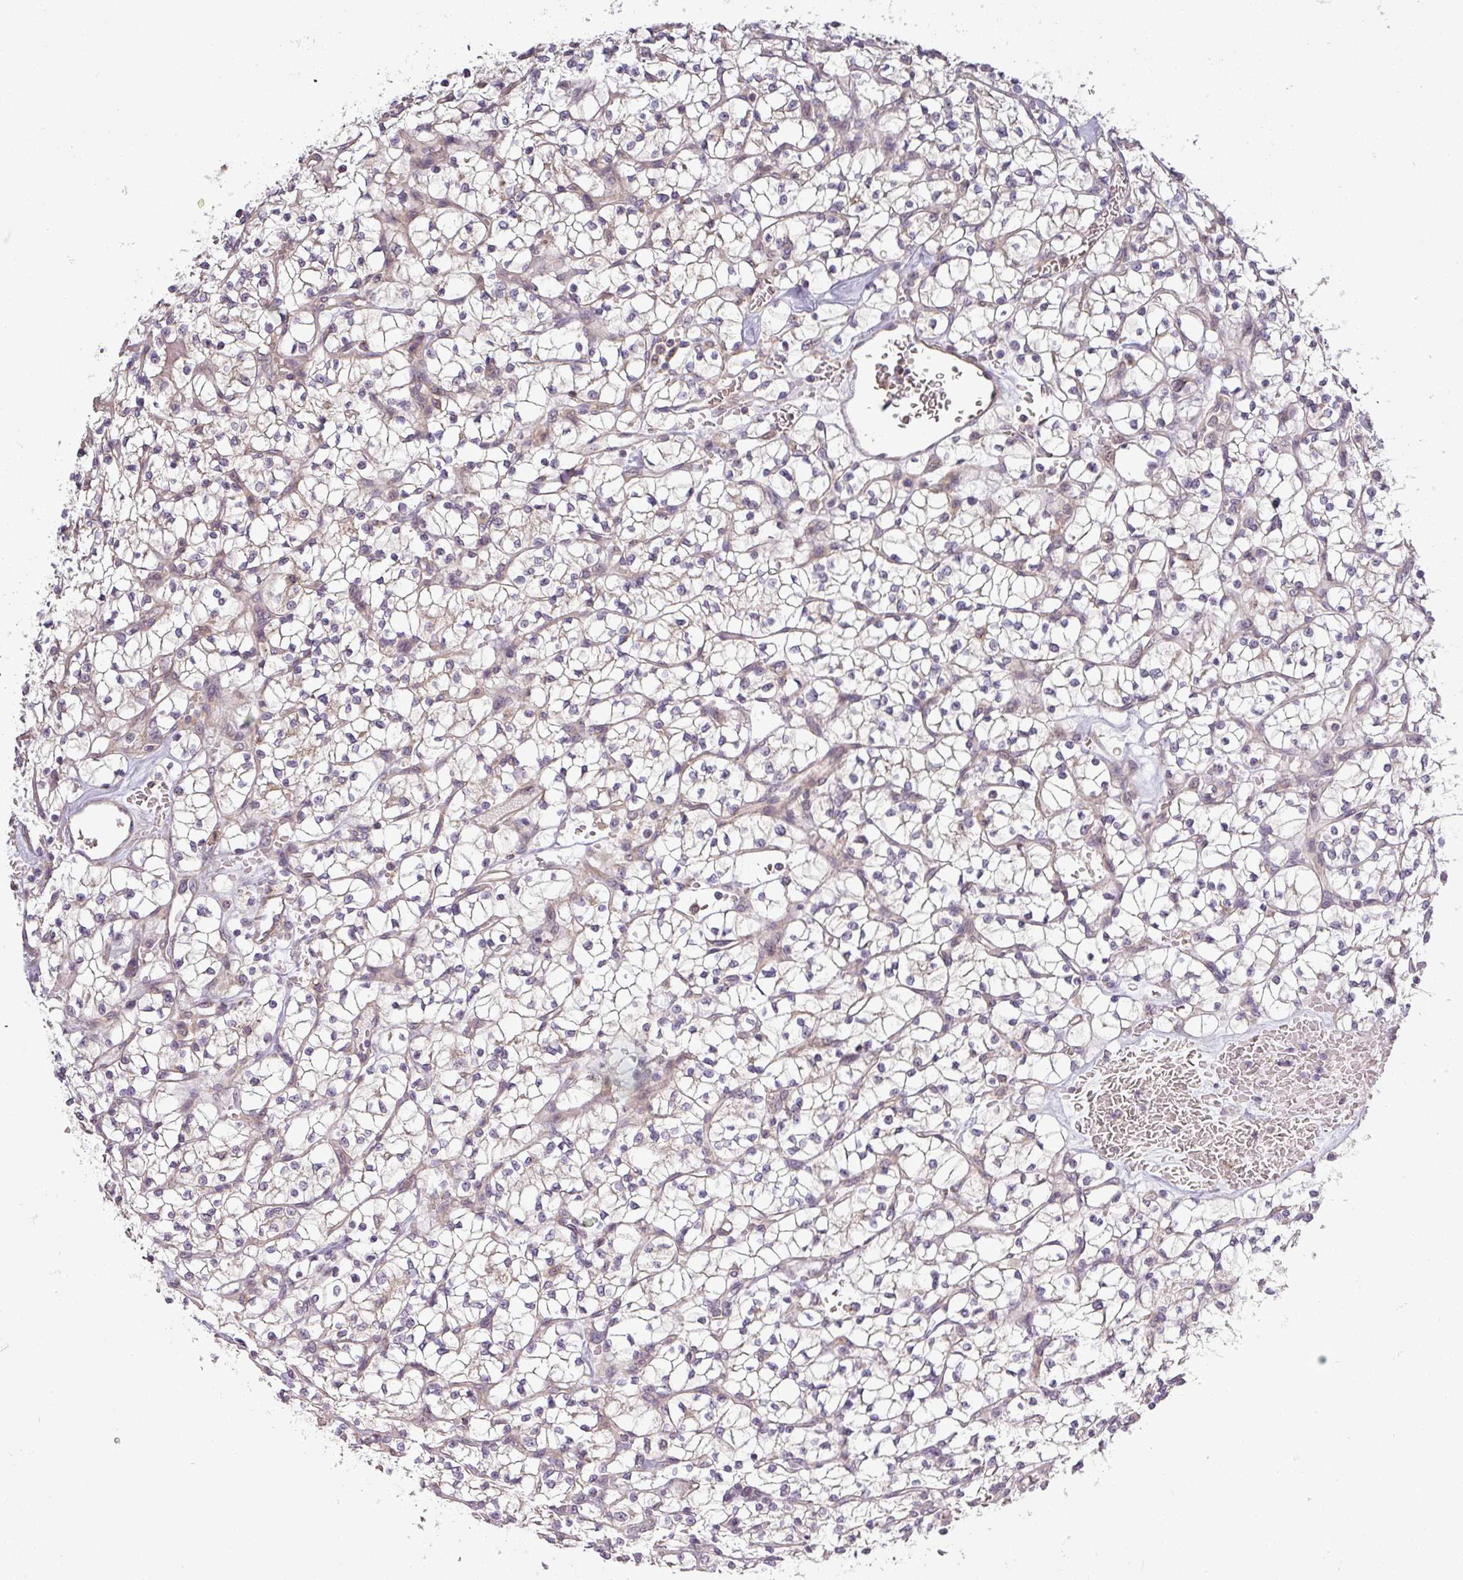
{"staining": {"intensity": "negative", "quantity": "none", "location": "none"}, "tissue": "renal cancer", "cell_type": "Tumor cells", "image_type": "cancer", "snomed": [{"axis": "morphology", "description": "Adenocarcinoma, NOS"}, {"axis": "topography", "description": "Kidney"}], "caption": "This is an IHC micrograph of human renal cancer. There is no expression in tumor cells.", "gene": "NIN", "patient": {"sex": "female", "age": 64}}